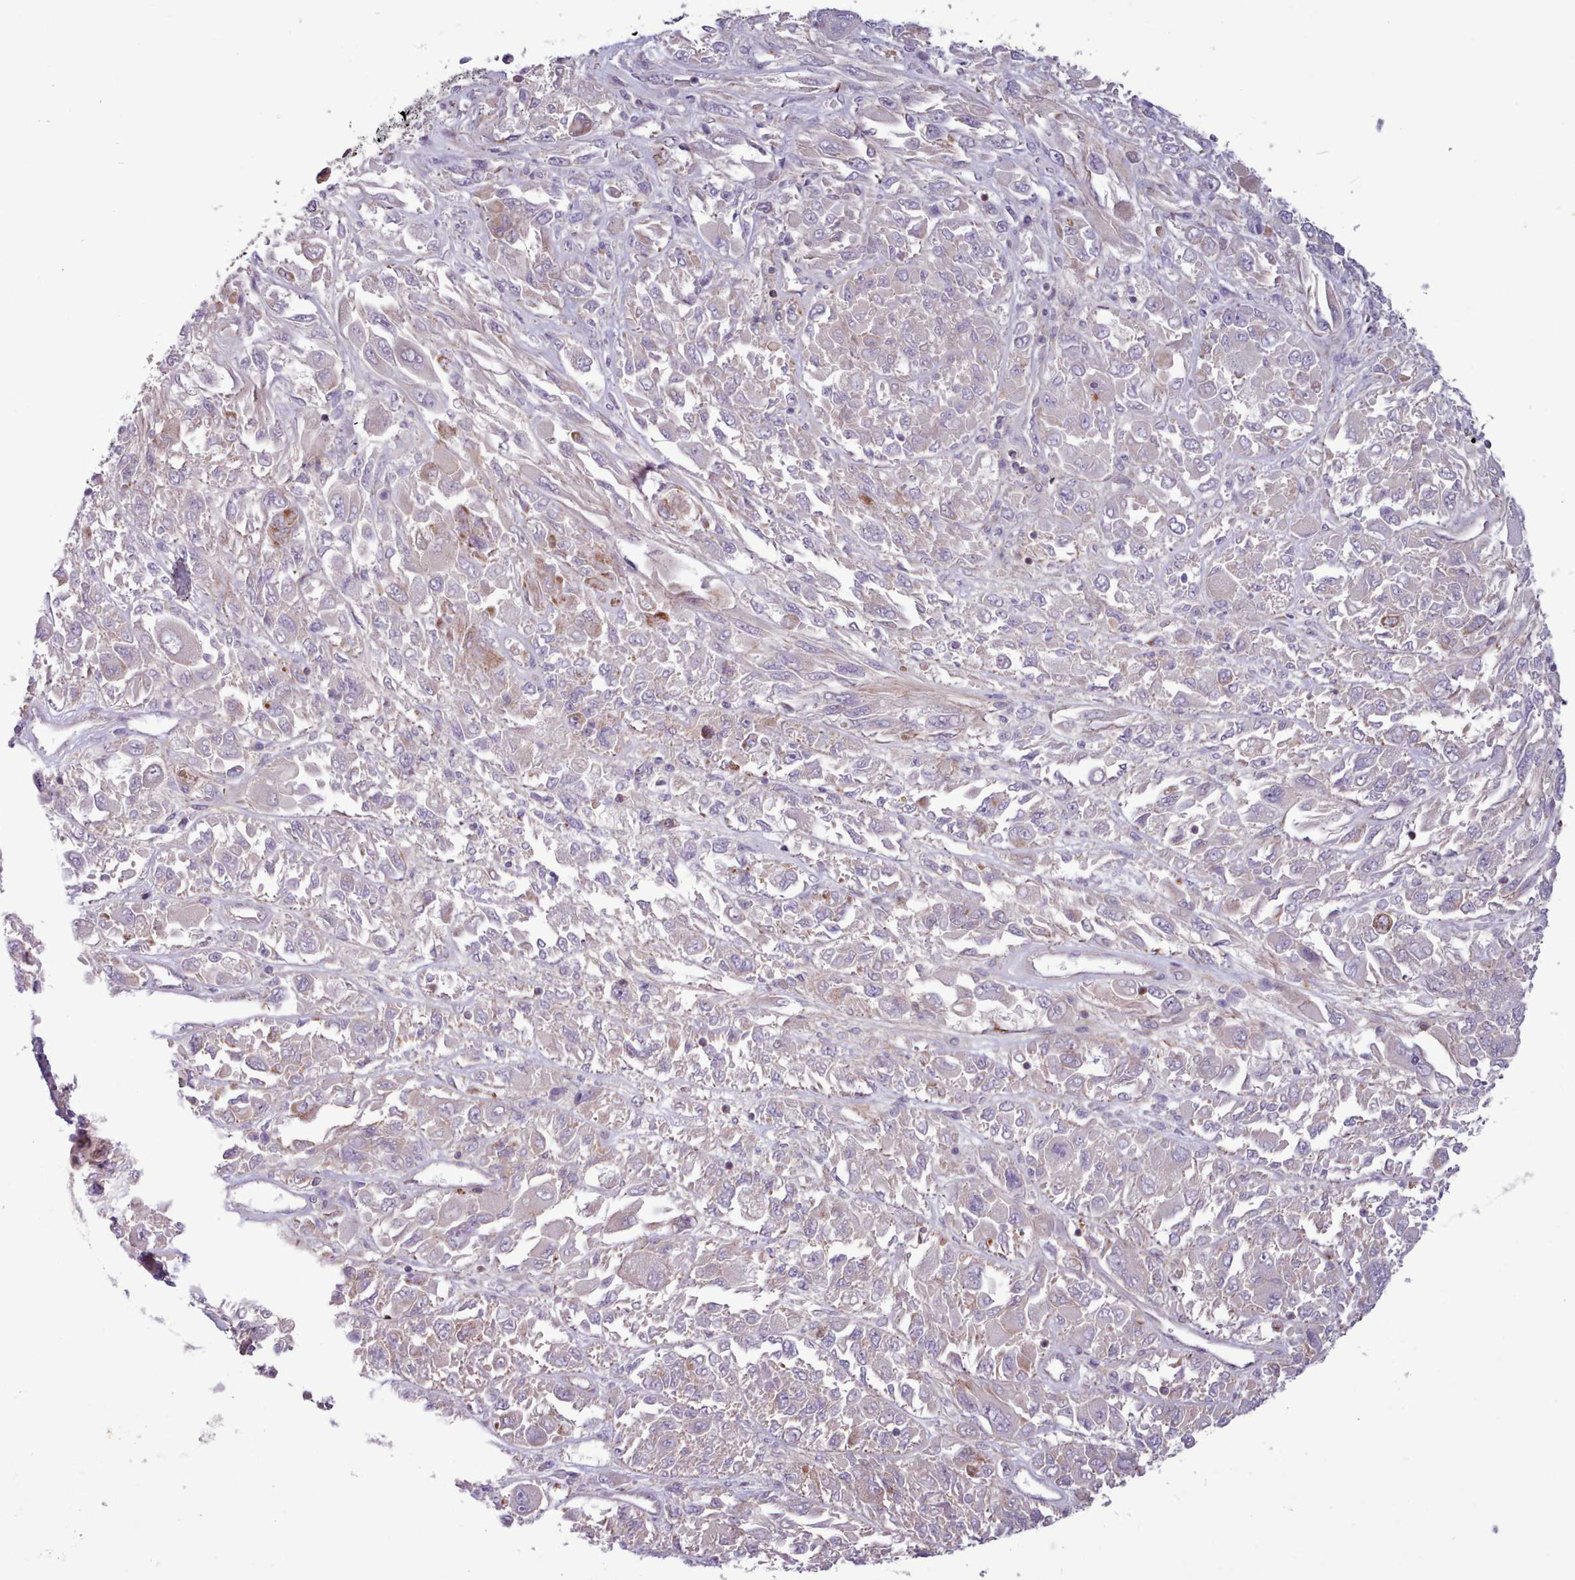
{"staining": {"intensity": "negative", "quantity": "none", "location": "none"}, "tissue": "melanoma", "cell_type": "Tumor cells", "image_type": "cancer", "snomed": [{"axis": "morphology", "description": "Malignant melanoma, NOS"}, {"axis": "topography", "description": "Skin"}], "caption": "Malignant melanoma was stained to show a protein in brown. There is no significant positivity in tumor cells.", "gene": "TENT4B", "patient": {"sex": "female", "age": 91}}